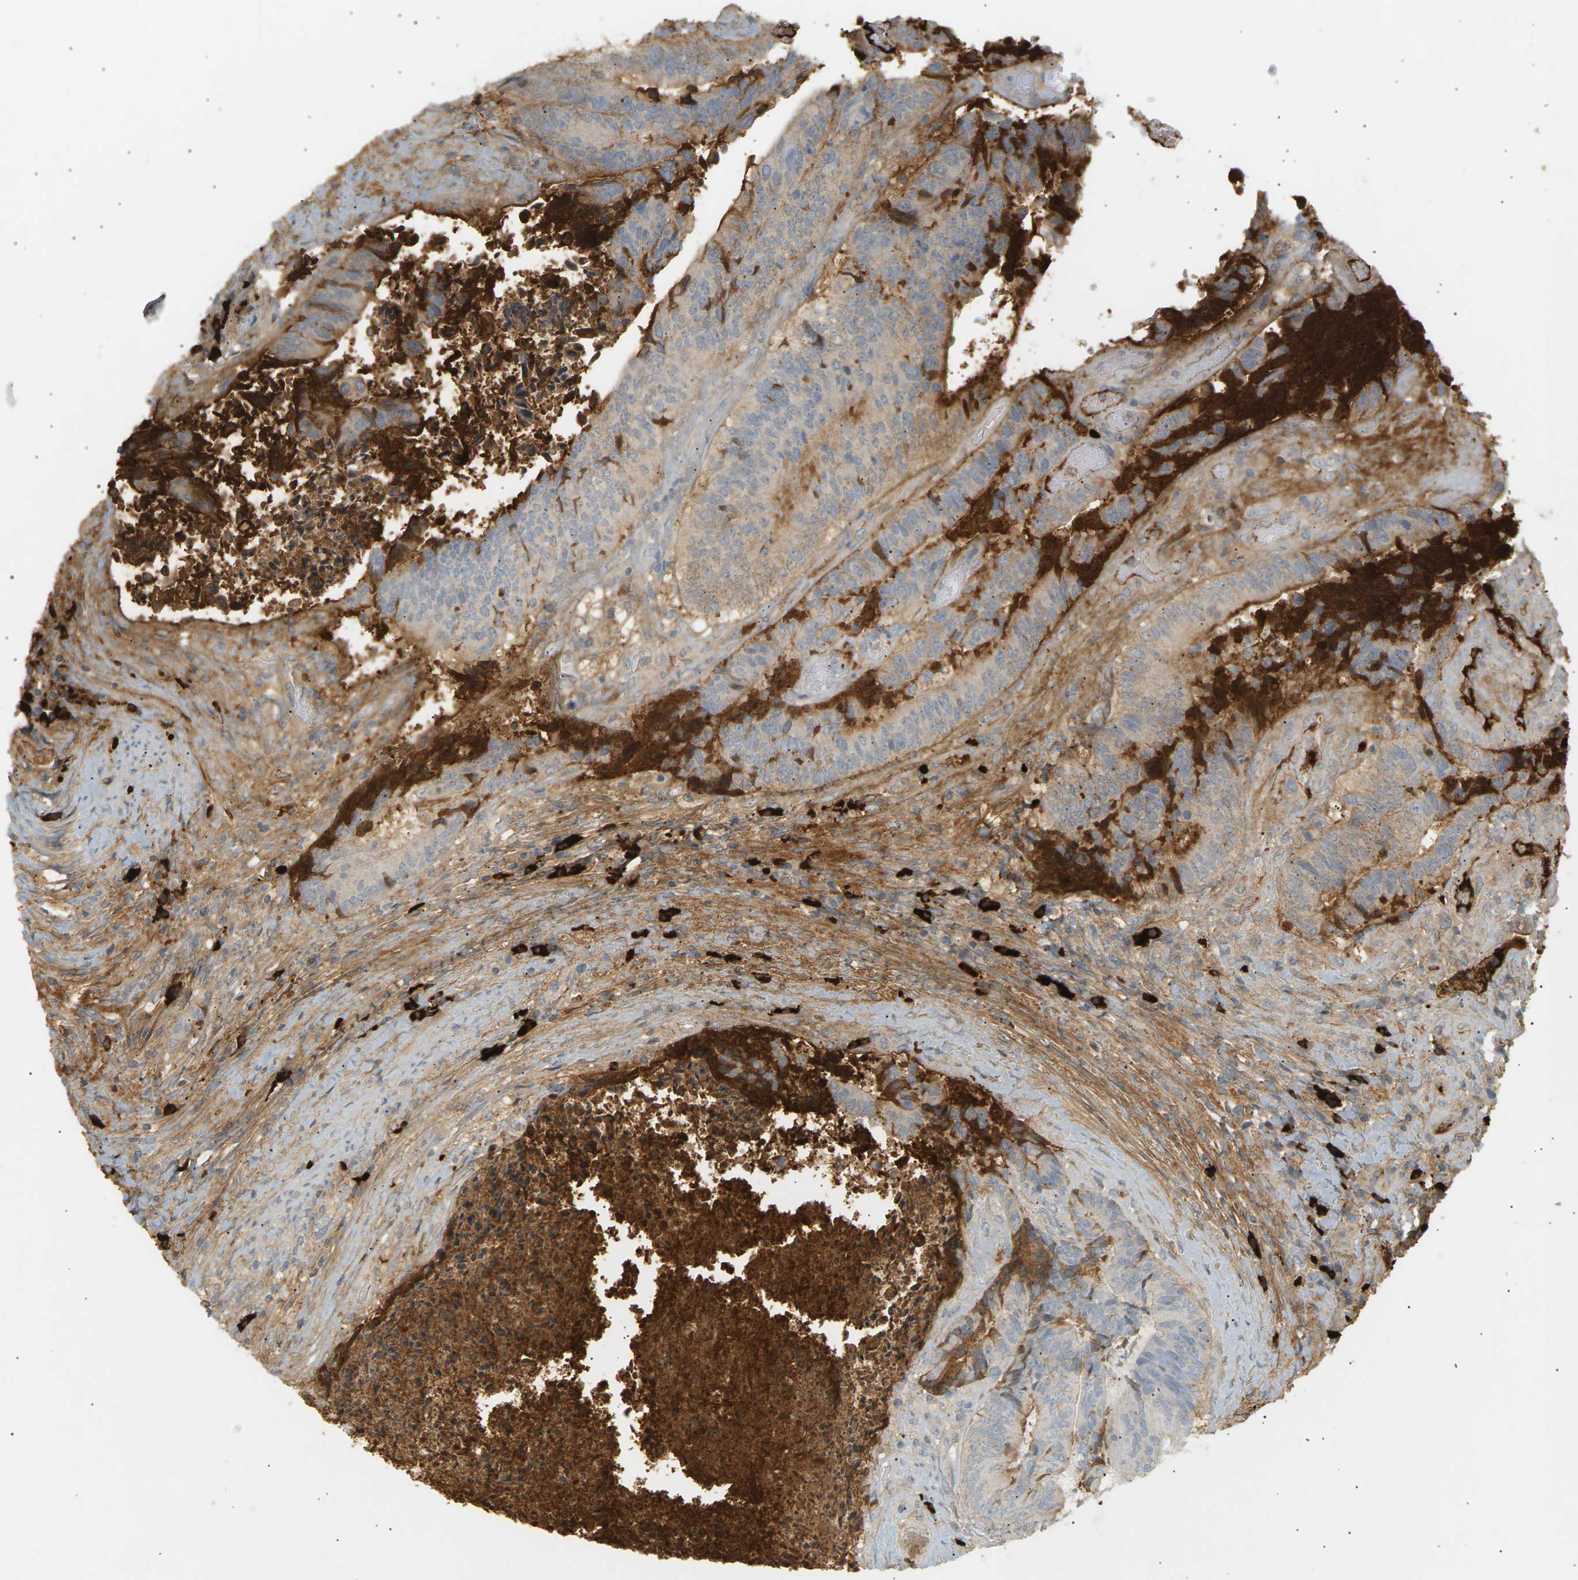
{"staining": {"intensity": "moderate", "quantity": "<25%", "location": "cytoplasmic/membranous"}, "tissue": "colorectal cancer", "cell_type": "Tumor cells", "image_type": "cancer", "snomed": [{"axis": "morphology", "description": "Adenocarcinoma, NOS"}, {"axis": "topography", "description": "Rectum"}], "caption": "Tumor cells display low levels of moderate cytoplasmic/membranous staining in approximately <25% of cells in colorectal adenocarcinoma.", "gene": "IGLC3", "patient": {"sex": "male", "age": 72}}